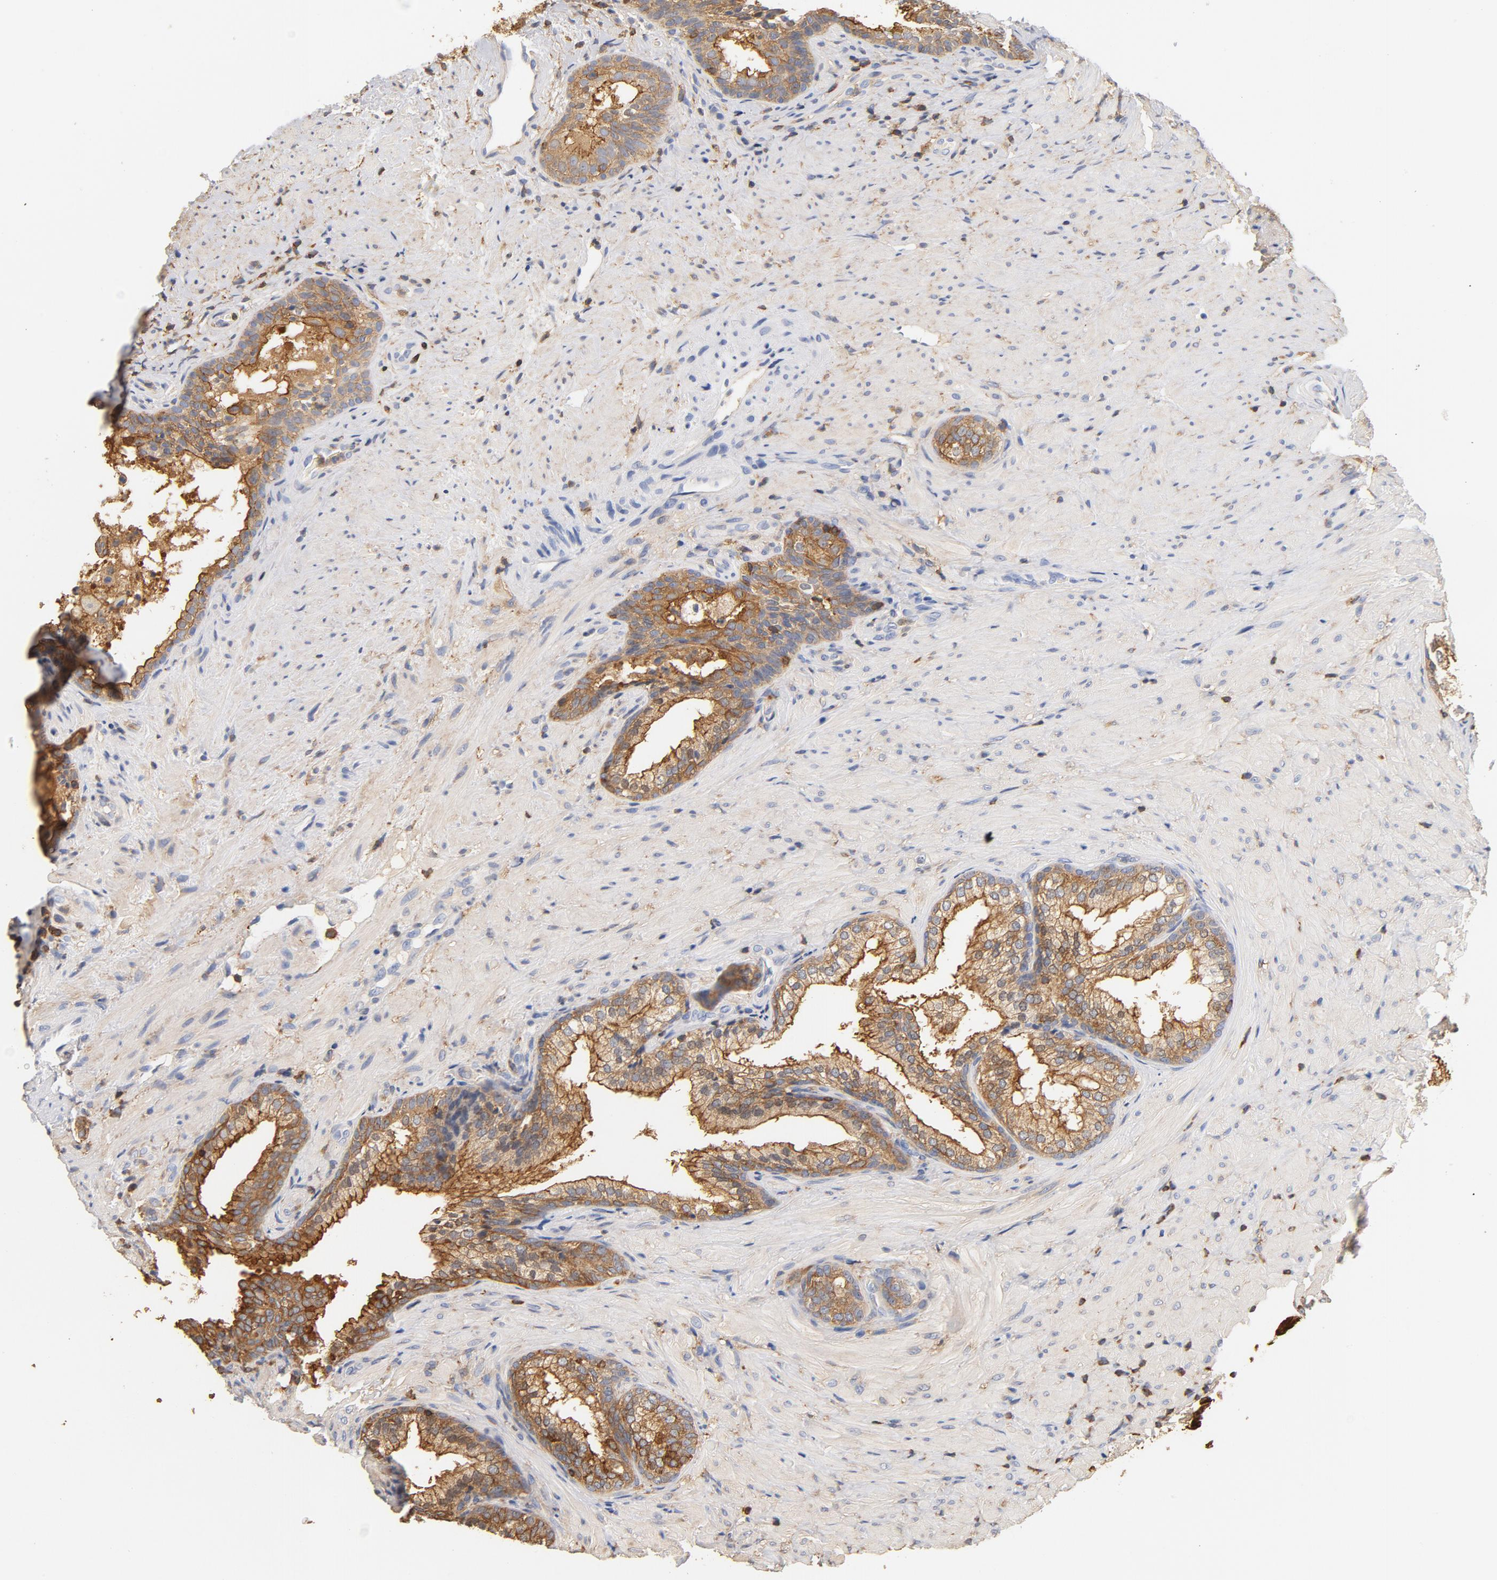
{"staining": {"intensity": "moderate", "quantity": ">75%", "location": "cytoplasmic/membranous"}, "tissue": "prostate", "cell_type": "Glandular cells", "image_type": "normal", "snomed": [{"axis": "morphology", "description": "Normal tissue, NOS"}, {"axis": "topography", "description": "Prostate"}], "caption": "Immunohistochemistry of normal human prostate shows medium levels of moderate cytoplasmic/membranous expression in approximately >75% of glandular cells.", "gene": "EZR", "patient": {"sex": "male", "age": 76}}